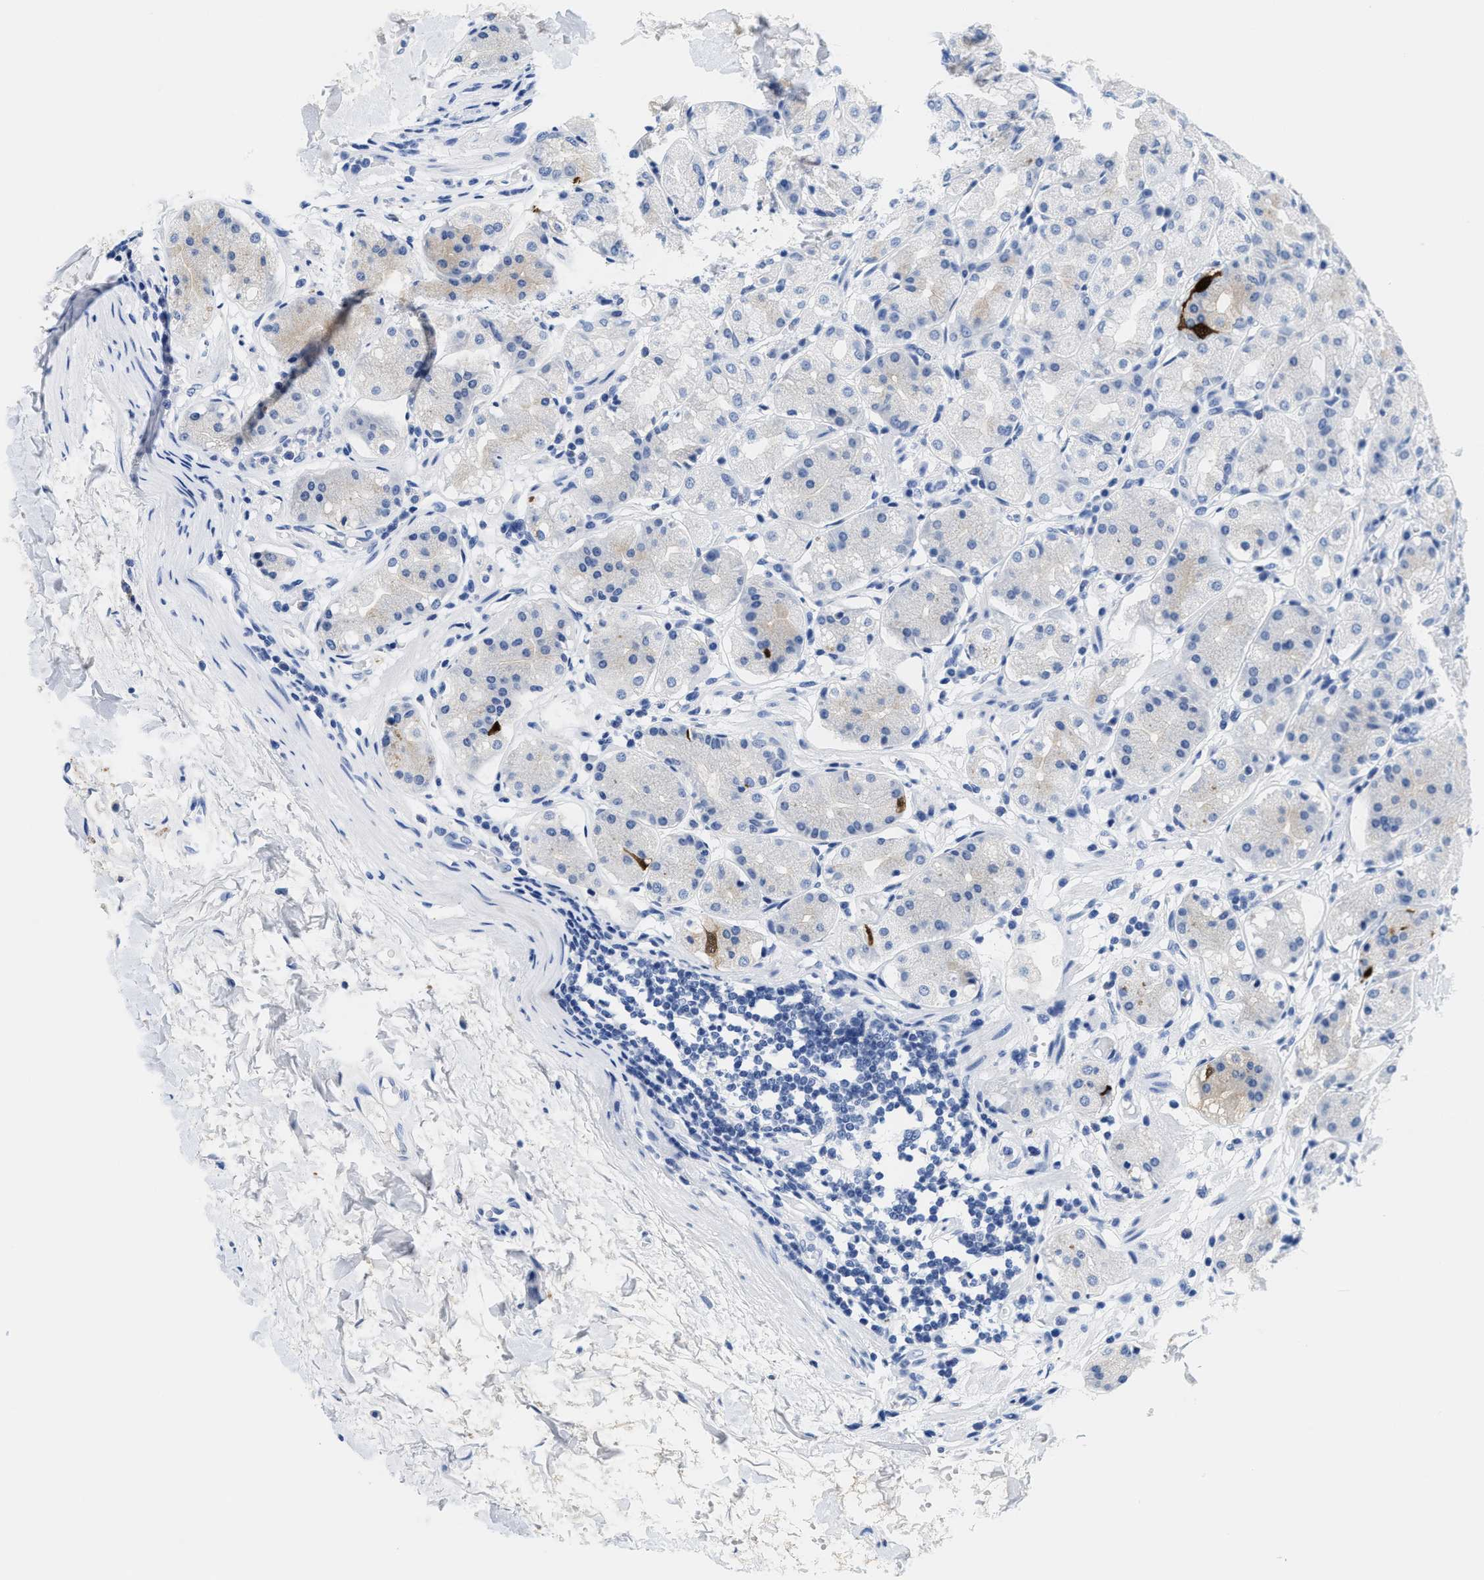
{"staining": {"intensity": "negative", "quantity": "none", "location": "none"}, "tissue": "stomach", "cell_type": "Glandular cells", "image_type": "normal", "snomed": [{"axis": "morphology", "description": "Normal tissue, NOS"}, {"axis": "topography", "description": "Stomach"}, {"axis": "topography", "description": "Stomach, lower"}], "caption": "This is an IHC image of benign stomach. There is no staining in glandular cells.", "gene": "TTC3", "patient": {"sex": "female", "age": 56}}